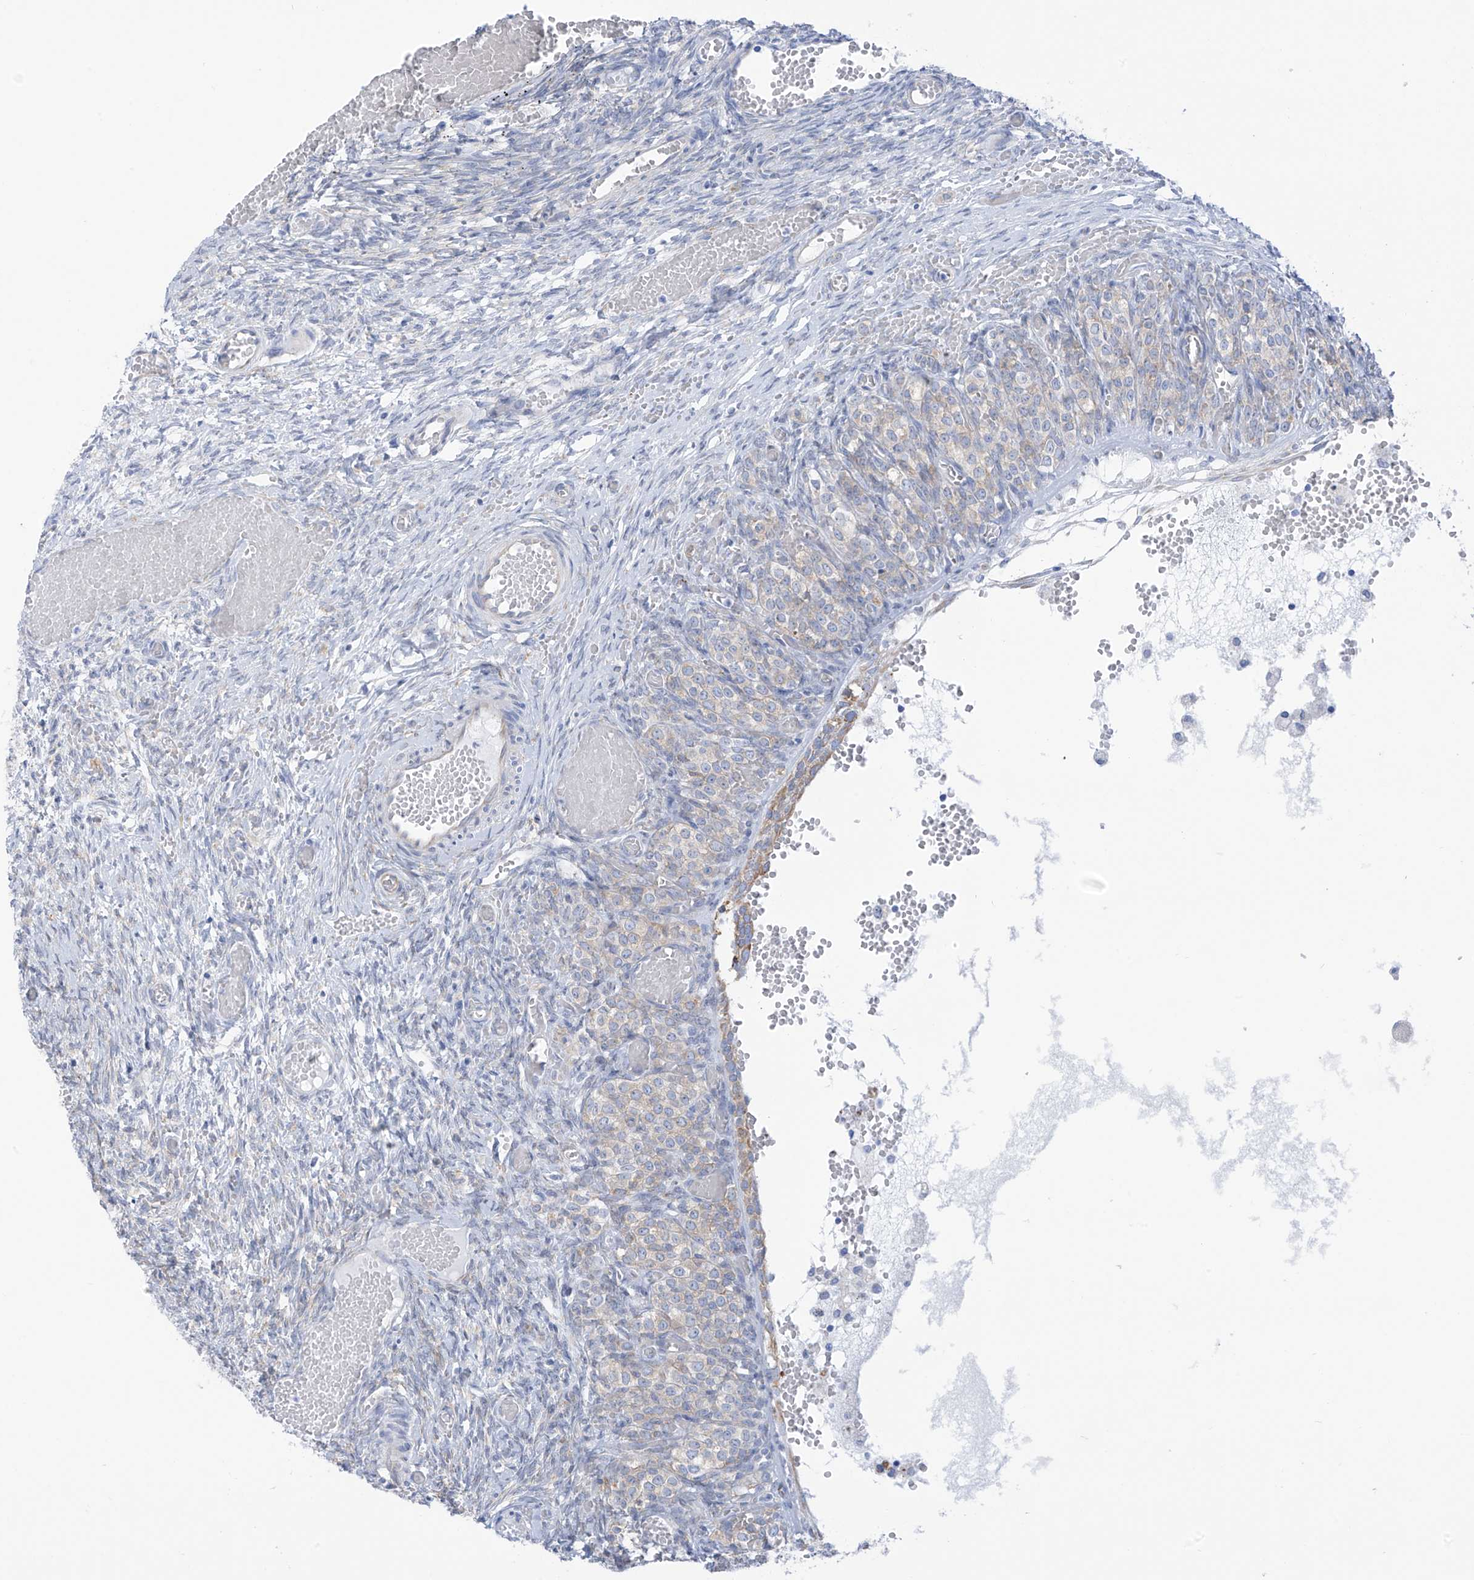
{"staining": {"intensity": "negative", "quantity": "none", "location": "none"}, "tissue": "ovary", "cell_type": "Ovarian stroma cells", "image_type": "normal", "snomed": [{"axis": "morphology", "description": "Adenocarcinoma, NOS"}, {"axis": "topography", "description": "Endometrium"}], "caption": "Immunohistochemical staining of benign ovary displays no significant expression in ovarian stroma cells. (DAB (3,3'-diaminobenzidine) immunohistochemistry (IHC) visualized using brightfield microscopy, high magnification).", "gene": "RCN2", "patient": {"sex": "female", "age": 32}}